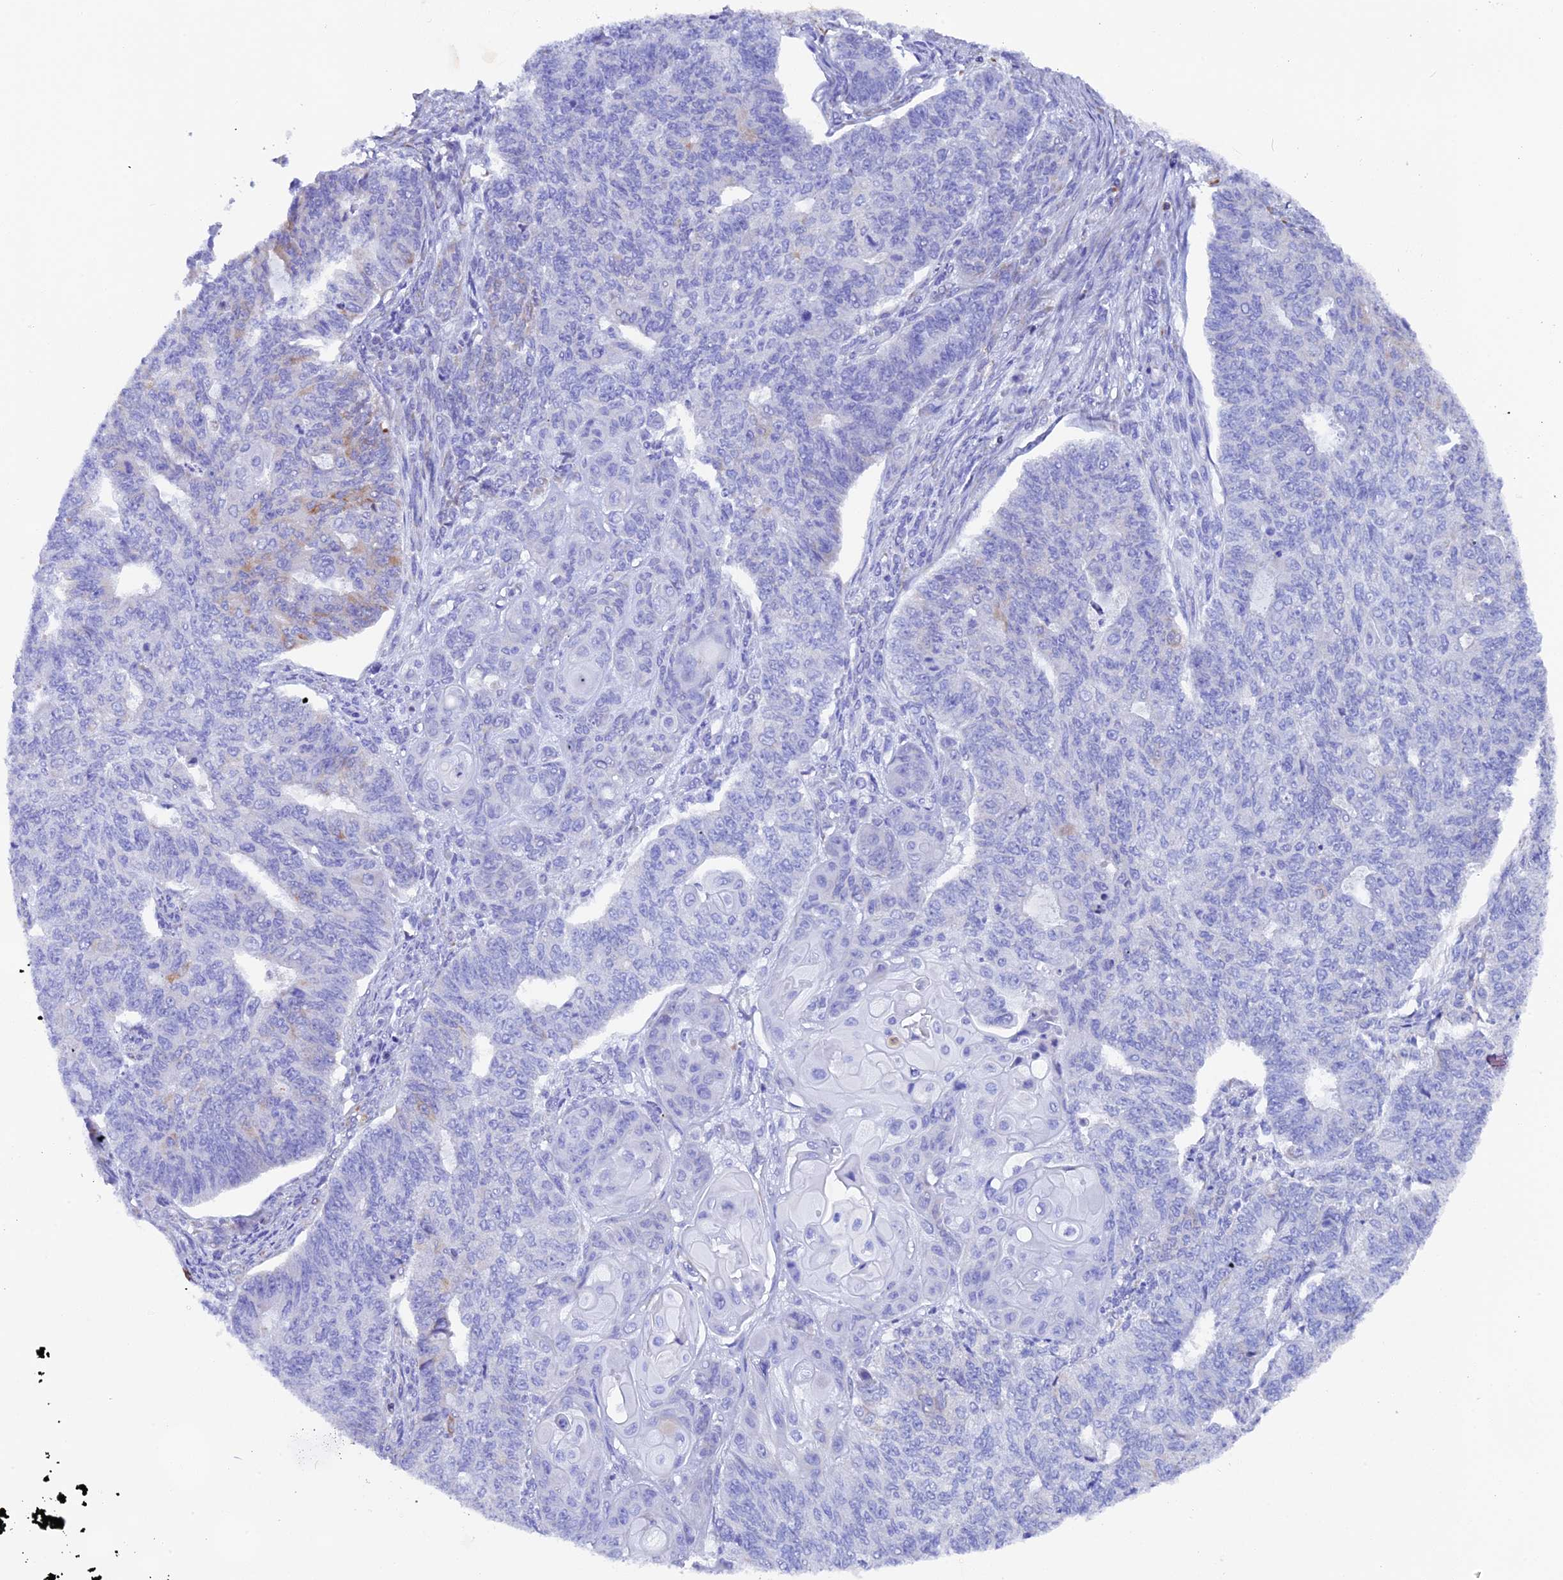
{"staining": {"intensity": "negative", "quantity": "none", "location": "none"}, "tissue": "endometrial cancer", "cell_type": "Tumor cells", "image_type": "cancer", "snomed": [{"axis": "morphology", "description": "Adenocarcinoma, NOS"}, {"axis": "topography", "description": "Endometrium"}], "caption": "A micrograph of endometrial cancer stained for a protein exhibits no brown staining in tumor cells.", "gene": "FKBP11", "patient": {"sex": "female", "age": 32}}